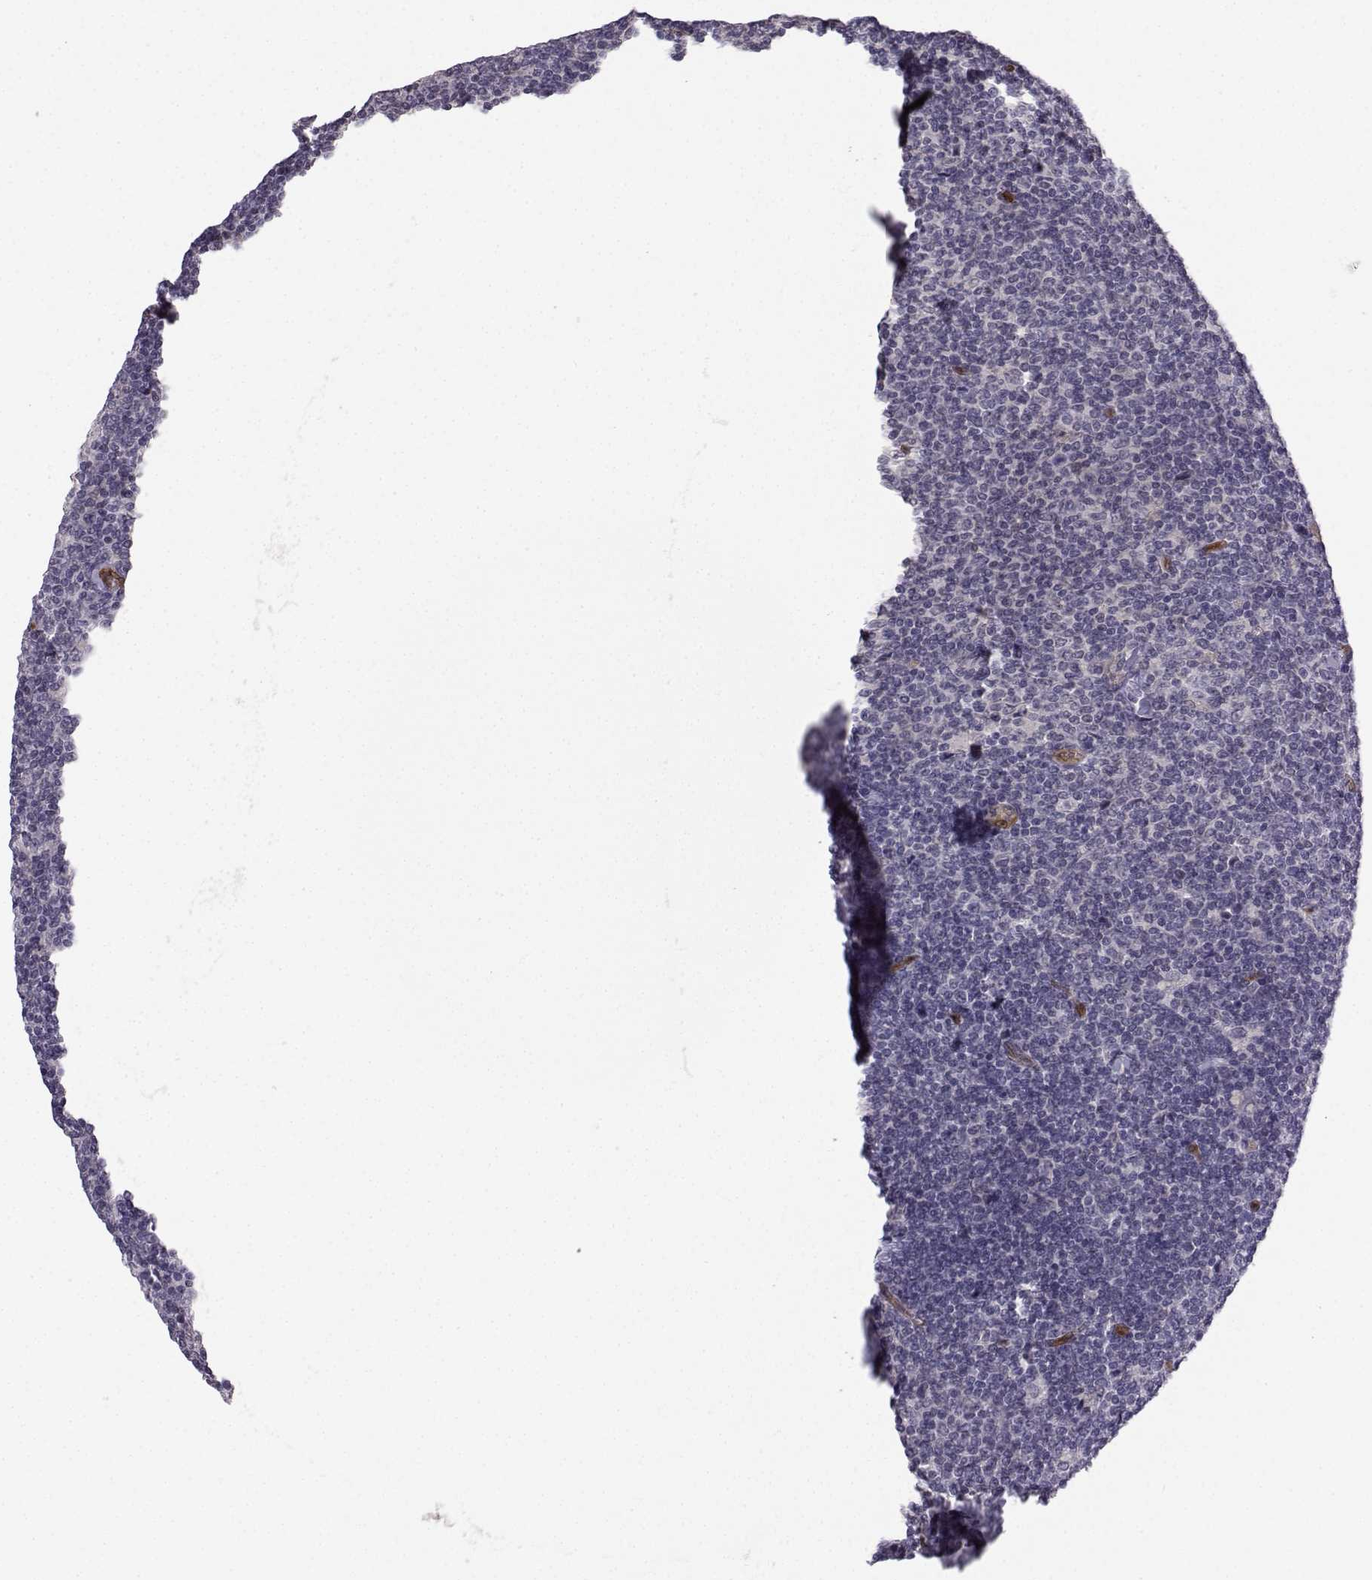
{"staining": {"intensity": "negative", "quantity": "none", "location": "none"}, "tissue": "lymphoma", "cell_type": "Tumor cells", "image_type": "cancer", "snomed": [{"axis": "morphology", "description": "Malignant lymphoma, non-Hodgkin's type, Low grade"}, {"axis": "topography", "description": "Lymph node"}], "caption": "Immunohistochemistry histopathology image of malignant lymphoma, non-Hodgkin's type (low-grade) stained for a protein (brown), which exhibits no positivity in tumor cells.", "gene": "NQO1", "patient": {"sex": "male", "age": 52}}